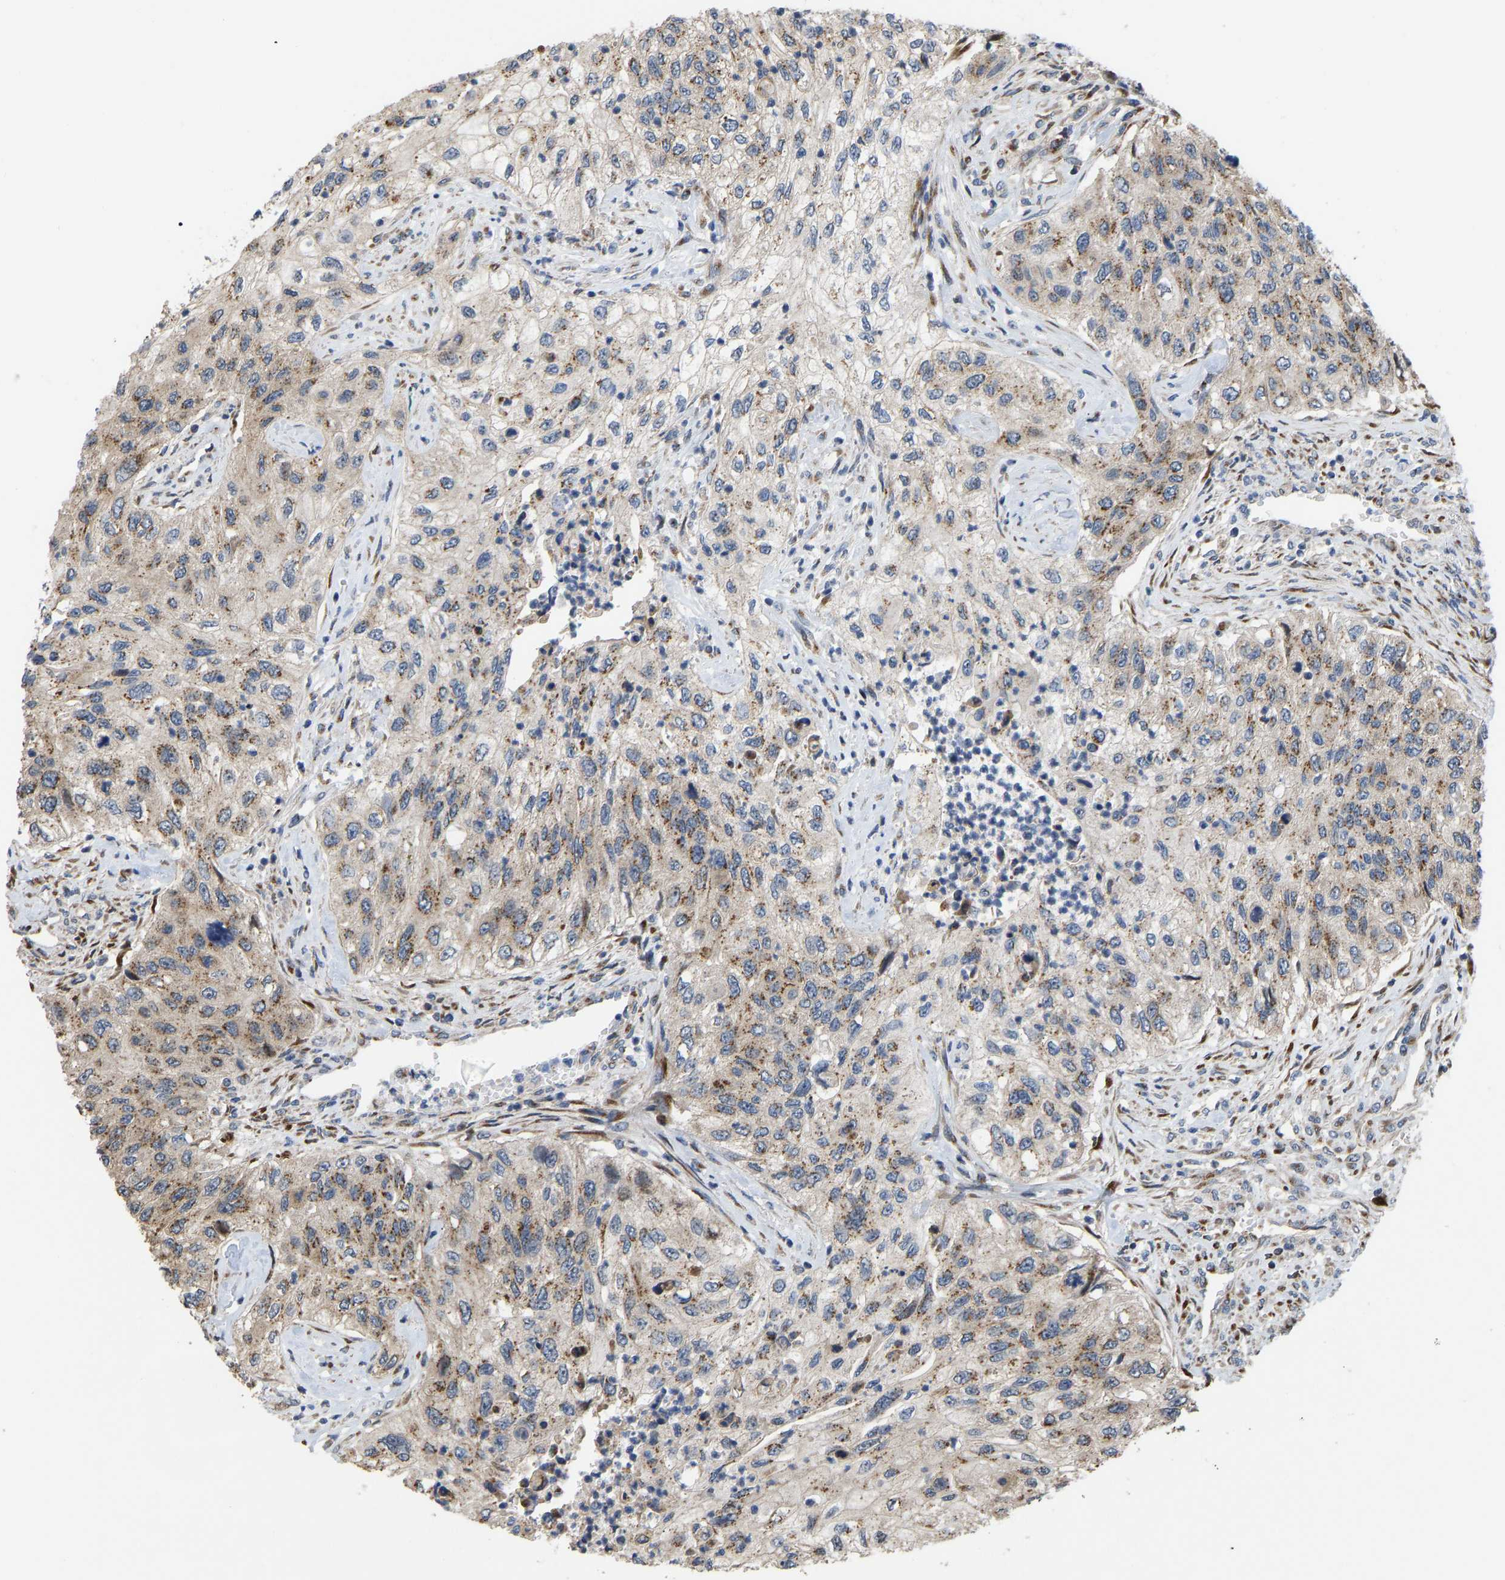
{"staining": {"intensity": "moderate", "quantity": ">75%", "location": "cytoplasmic/membranous"}, "tissue": "urothelial cancer", "cell_type": "Tumor cells", "image_type": "cancer", "snomed": [{"axis": "morphology", "description": "Urothelial carcinoma, High grade"}, {"axis": "topography", "description": "Urinary bladder"}], "caption": "Urothelial carcinoma (high-grade) tissue reveals moderate cytoplasmic/membranous expression in about >75% of tumor cells", "gene": "YIPF4", "patient": {"sex": "female", "age": 60}}